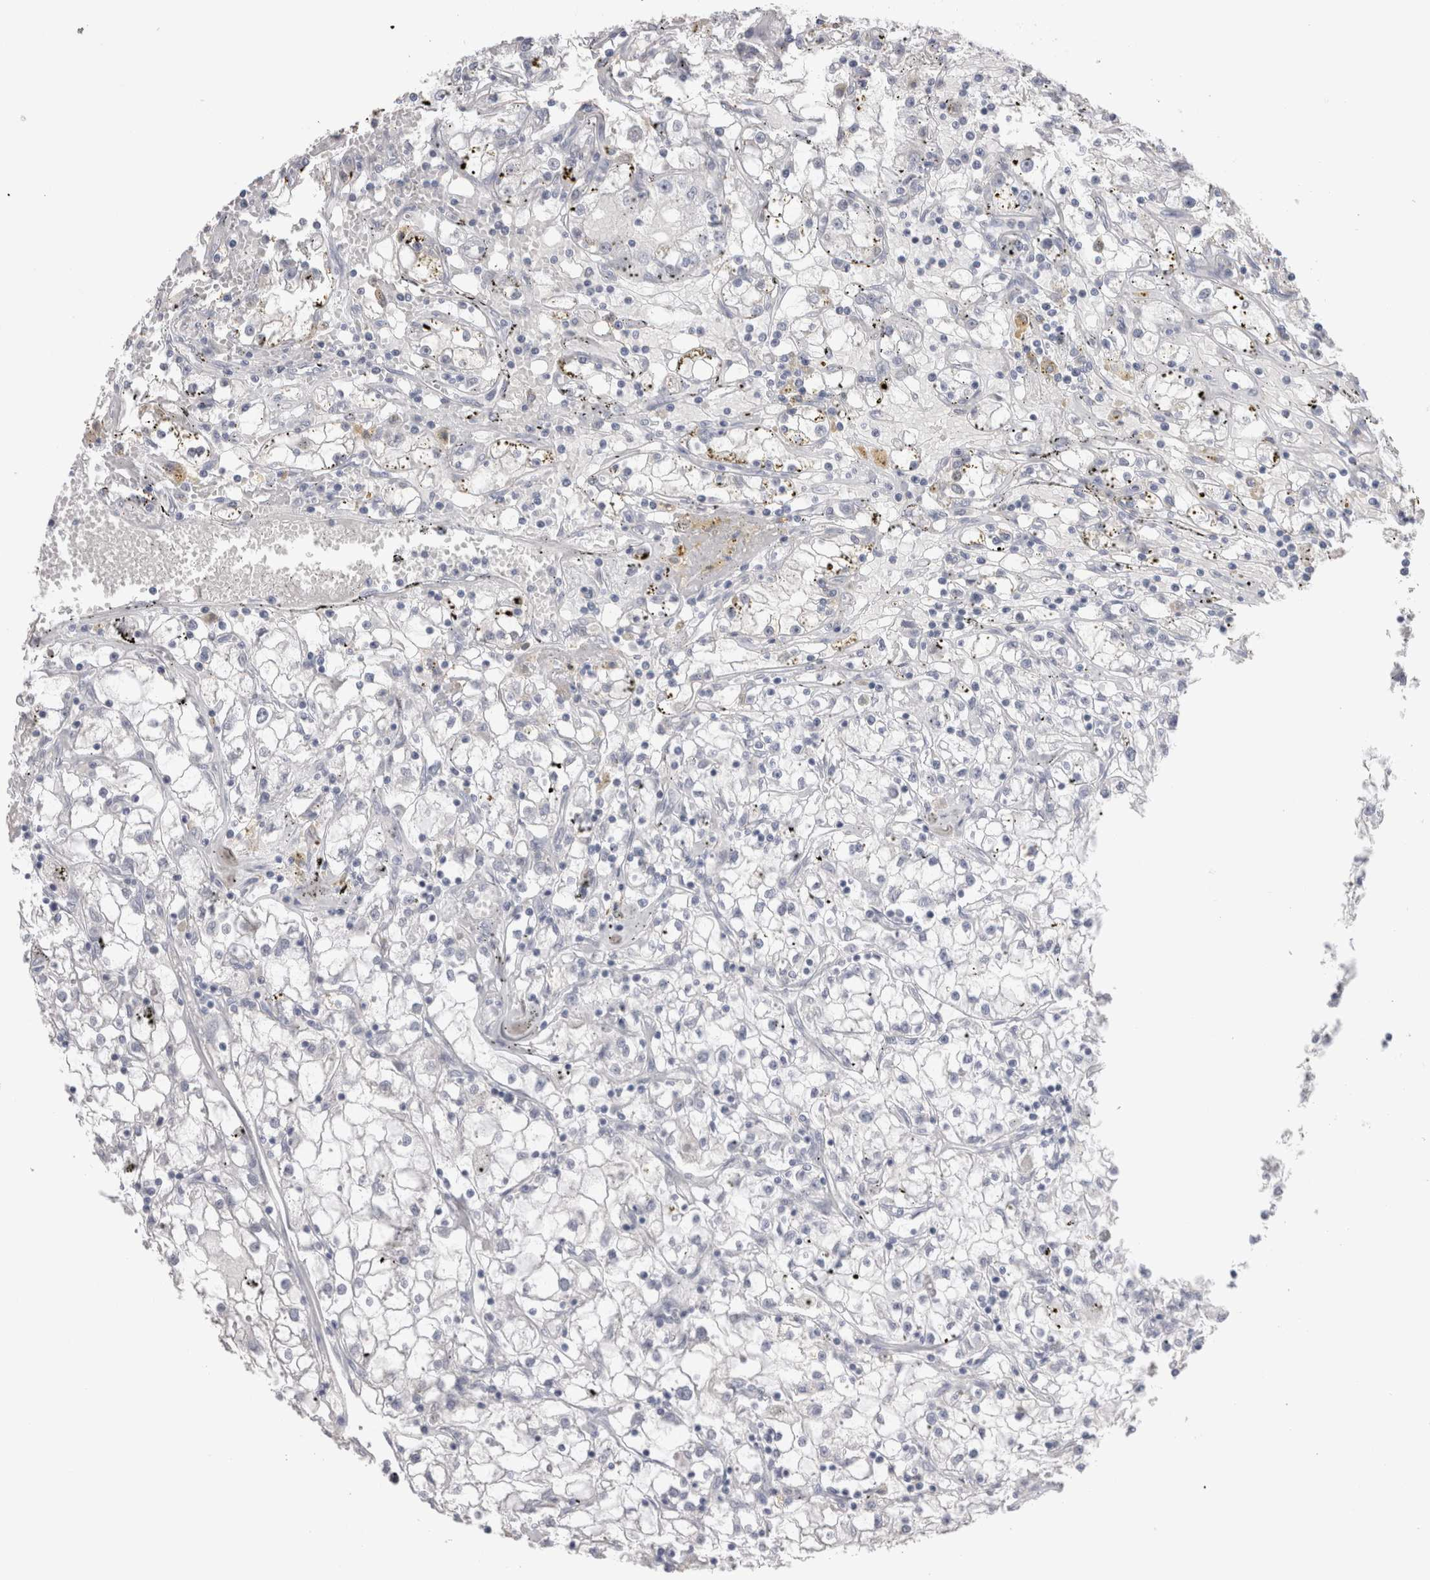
{"staining": {"intensity": "negative", "quantity": "none", "location": "none"}, "tissue": "renal cancer", "cell_type": "Tumor cells", "image_type": "cancer", "snomed": [{"axis": "morphology", "description": "Adenocarcinoma, NOS"}, {"axis": "topography", "description": "Kidney"}], "caption": "Immunohistochemistry (IHC) micrograph of neoplastic tissue: renal cancer (adenocarcinoma) stained with DAB shows no significant protein positivity in tumor cells.", "gene": "SUCNR1", "patient": {"sex": "male", "age": 56}}